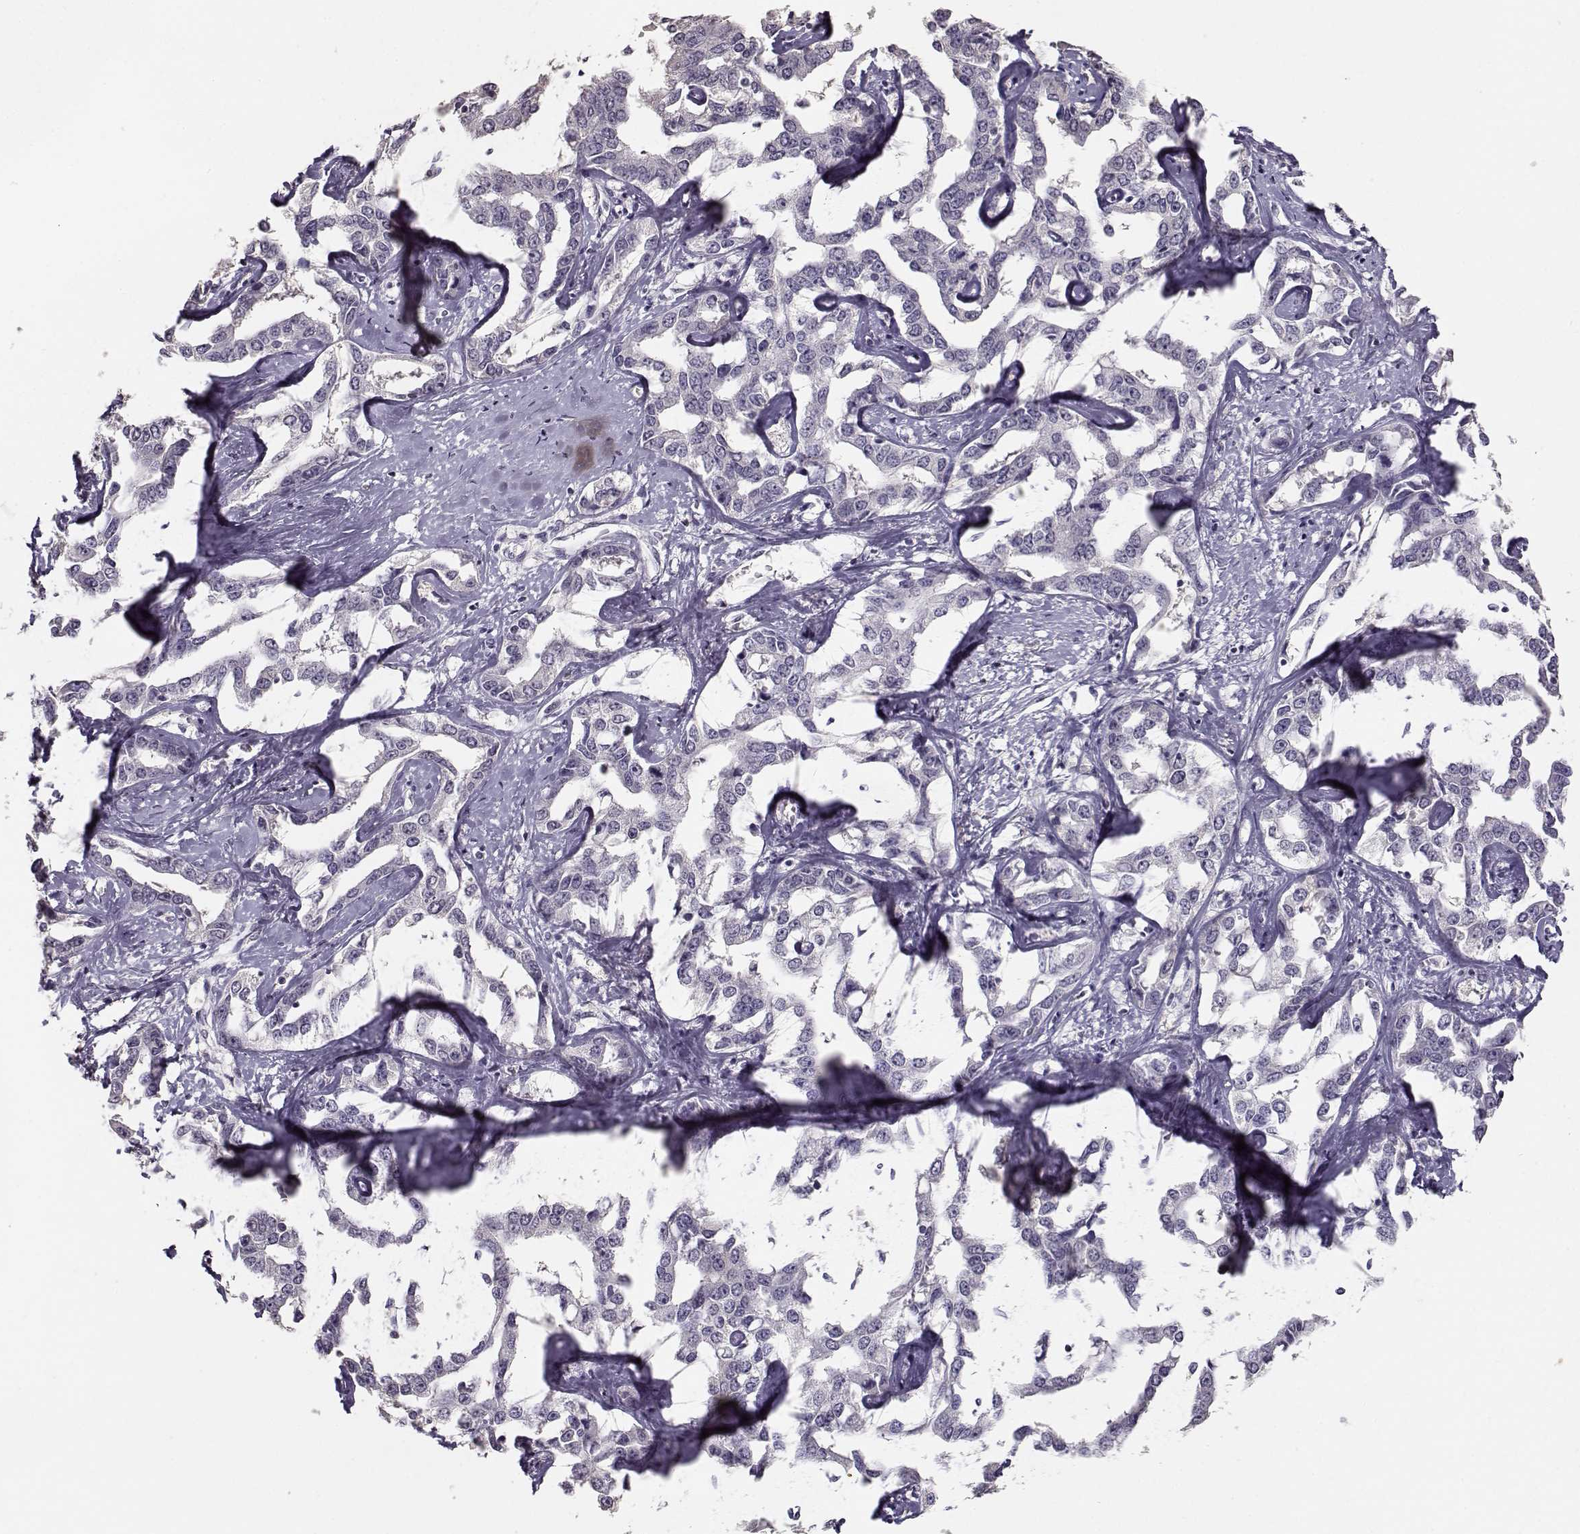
{"staining": {"intensity": "negative", "quantity": "none", "location": "none"}, "tissue": "liver cancer", "cell_type": "Tumor cells", "image_type": "cancer", "snomed": [{"axis": "morphology", "description": "Cholangiocarcinoma"}, {"axis": "topography", "description": "Liver"}], "caption": "The IHC histopathology image has no significant staining in tumor cells of liver cancer (cholangiocarcinoma) tissue.", "gene": "UROC1", "patient": {"sex": "male", "age": 59}}